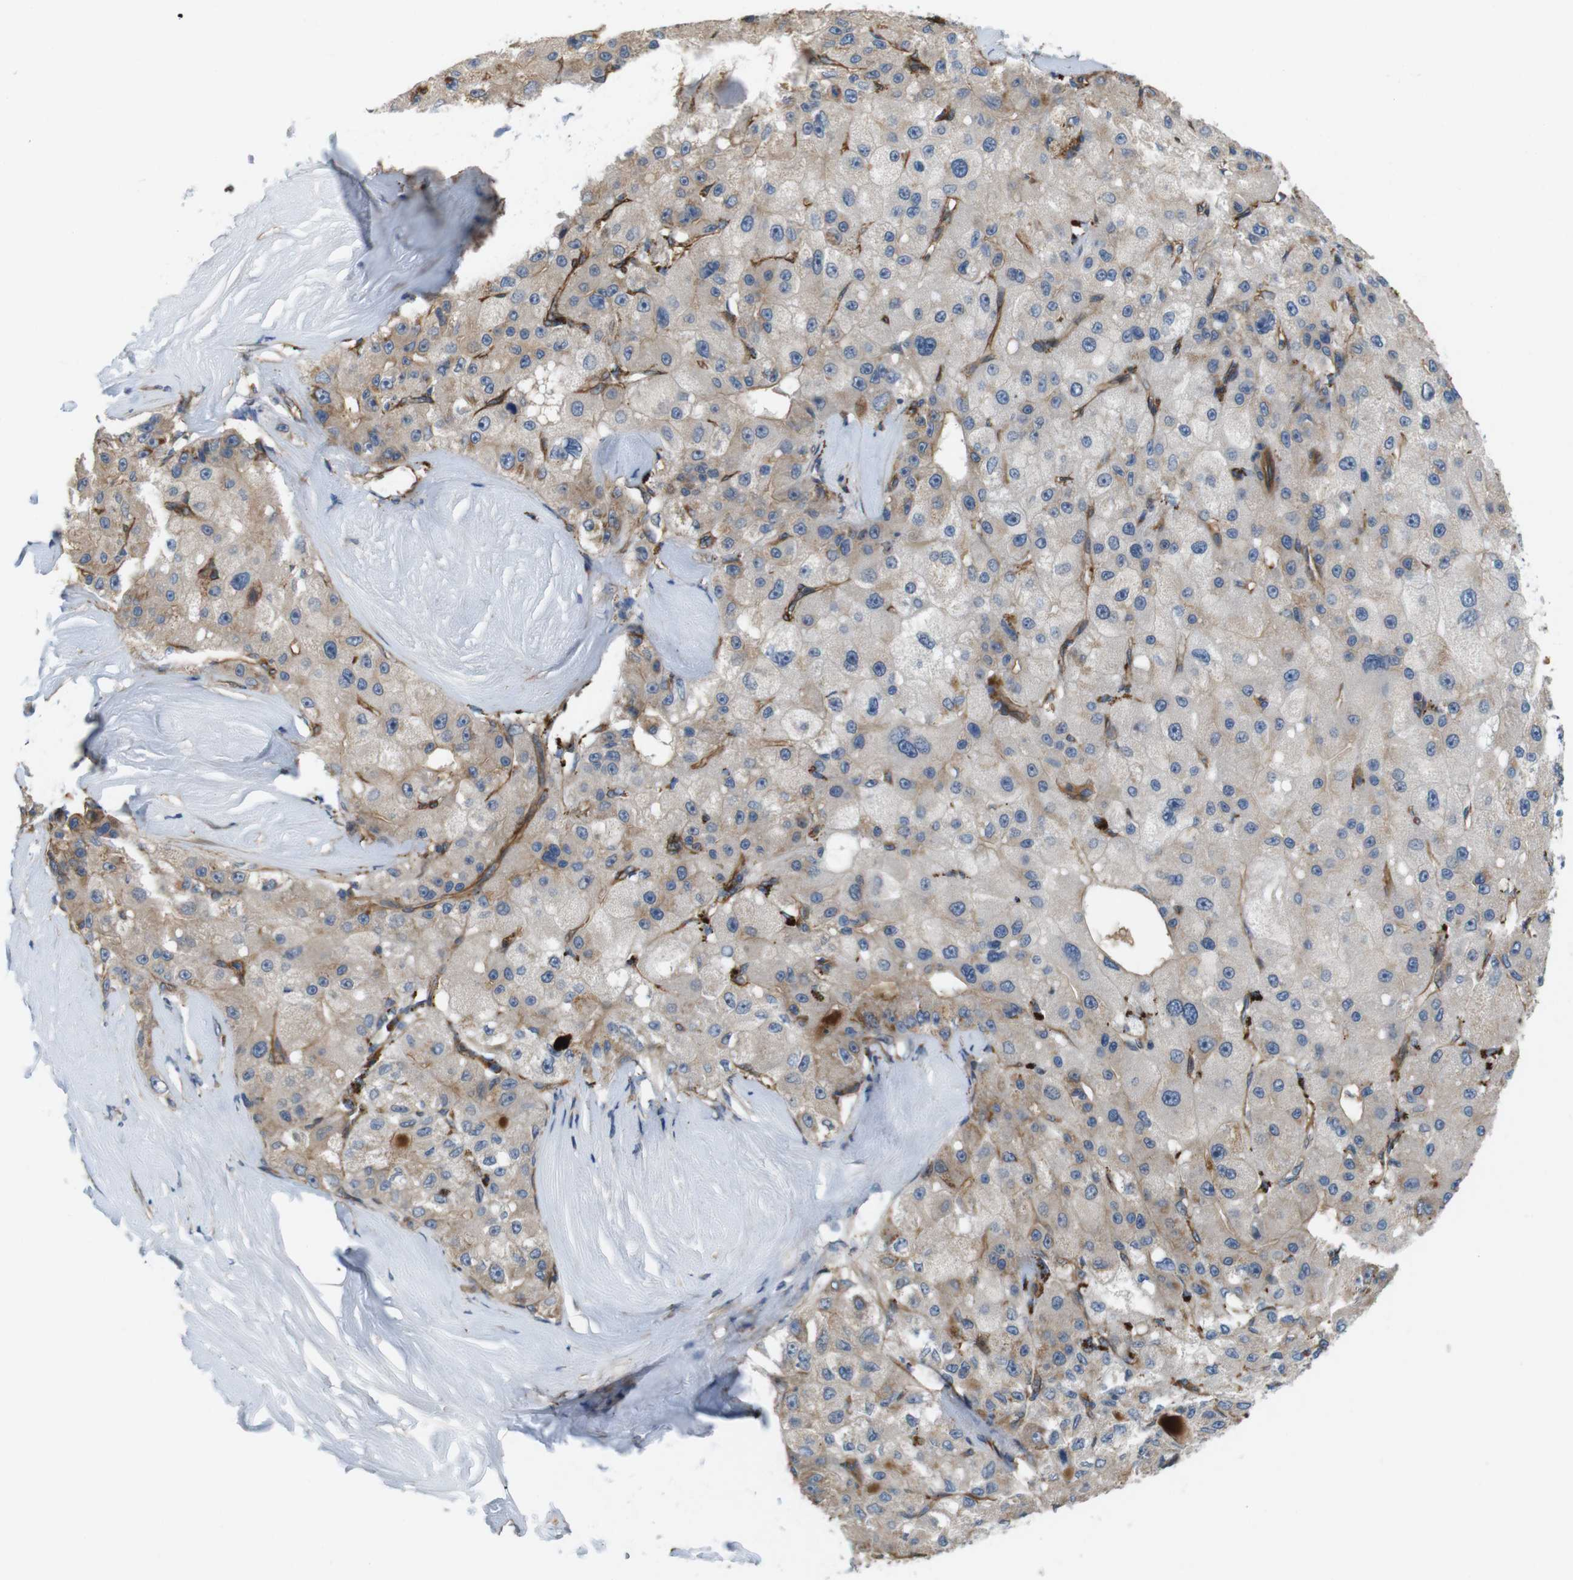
{"staining": {"intensity": "weak", "quantity": ">75%", "location": "cytoplasmic/membranous"}, "tissue": "liver cancer", "cell_type": "Tumor cells", "image_type": "cancer", "snomed": [{"axis": "morphology", "description": "Carcinoma, Hepatocellular, NOS"}, {"axis": "topography", "description": "Liver"}], "caption": "Human liver cancer (hepatocellular carcinoma) stained for a protein (brown) displays weak cytoplasmic/membranous positive expression in about >75% of tumor cells.", "gene": "BVES", "patient": {"sex": "male", "age": 80}}